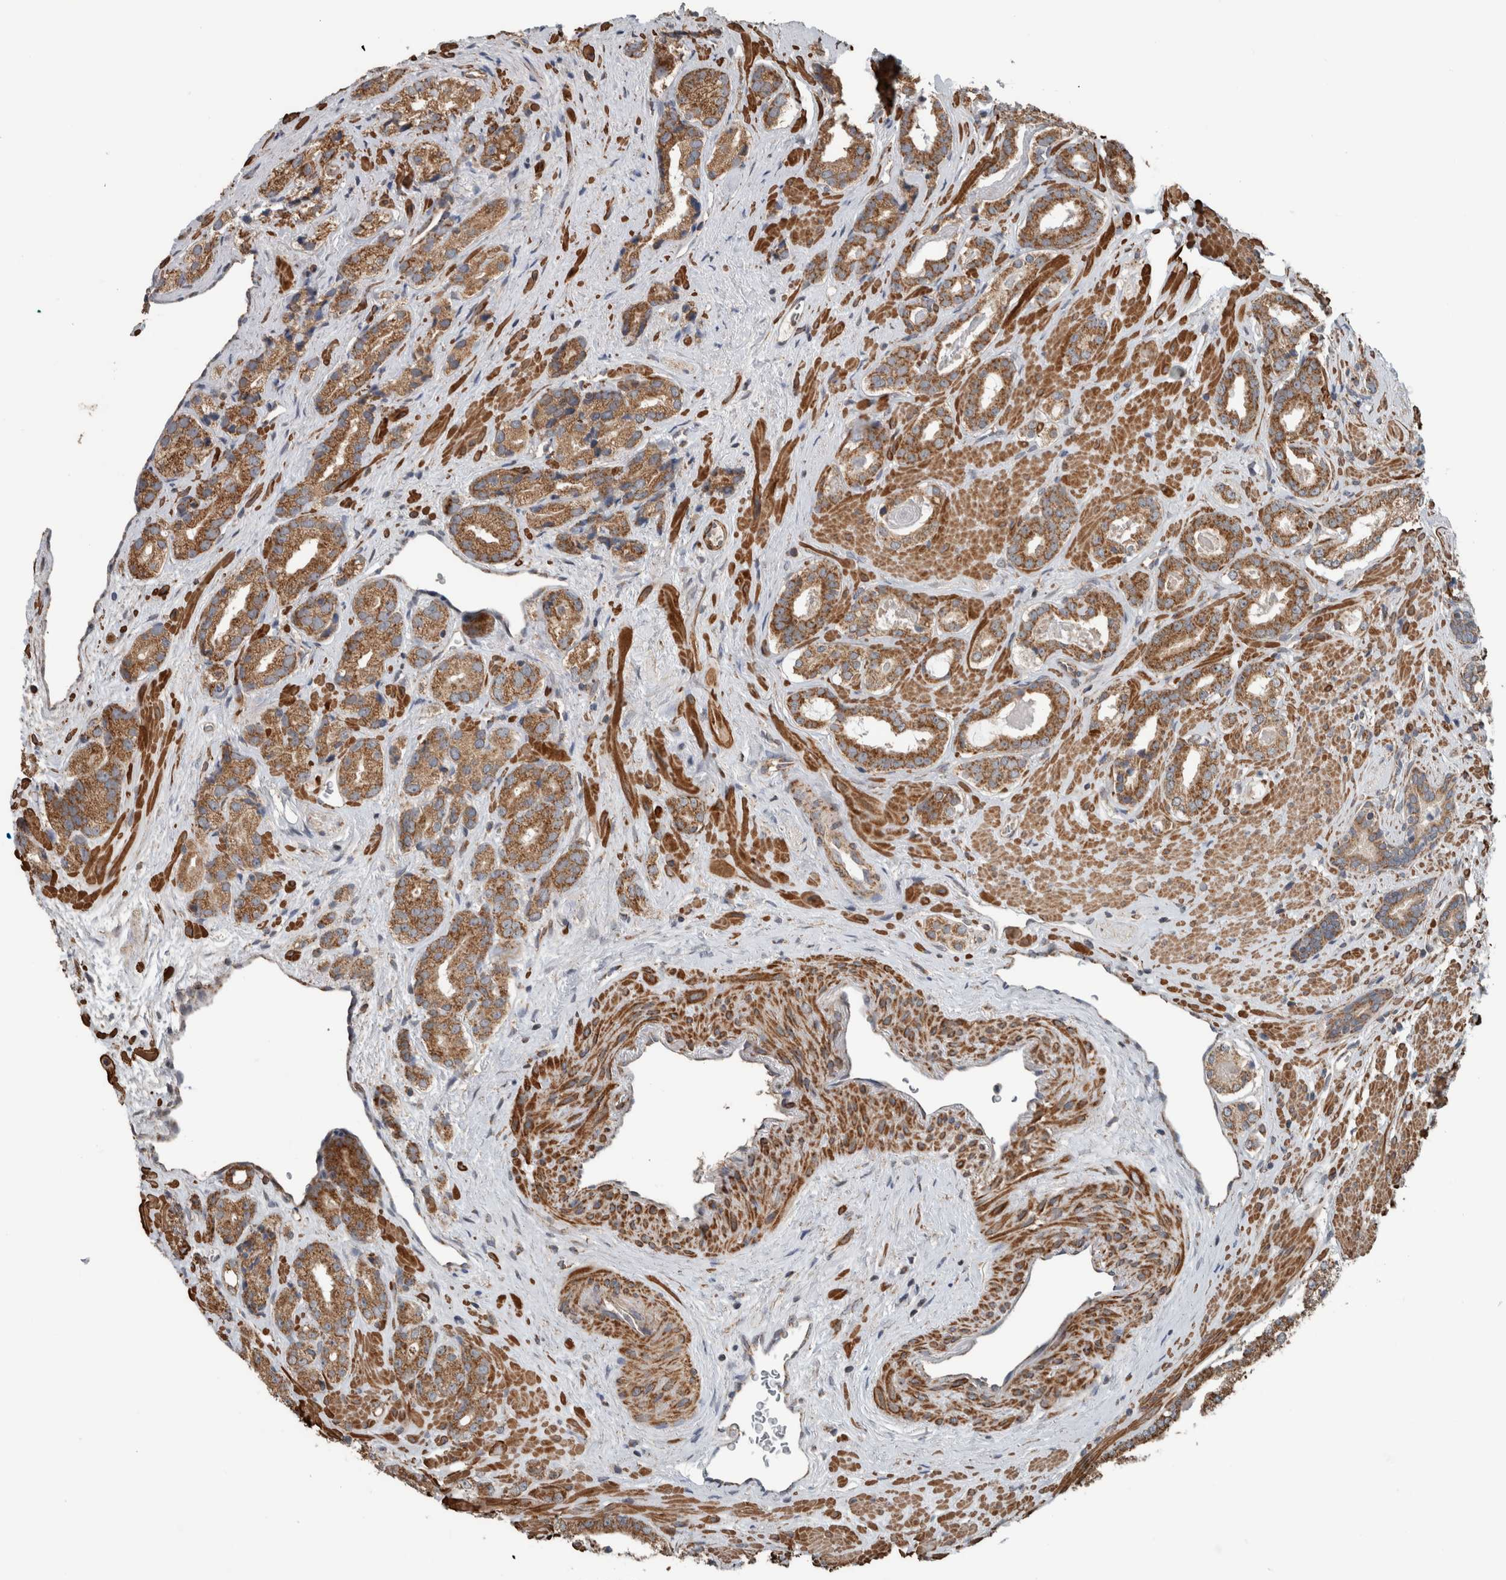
{"staining": {"intensity": "moderate", "quantity": ">75%", "location": "cytoplasmic/membranous"}, "tissue": "prostate cancer", "cell_type": "Tumor cells", "image_type": "cancer", "snomed": [{"axis": "morphology", "description": "Adenocarcinoma, High grade"}, {"axis": "topography", "description": "Prostate"}], "caption": "Moderate cytoplasmic/membranous protein expression is identified in approximately >75% of tumor cells in prostate cancer.", "gene": "ARMC1", "patient": {"sex": "male", "age": 71}}